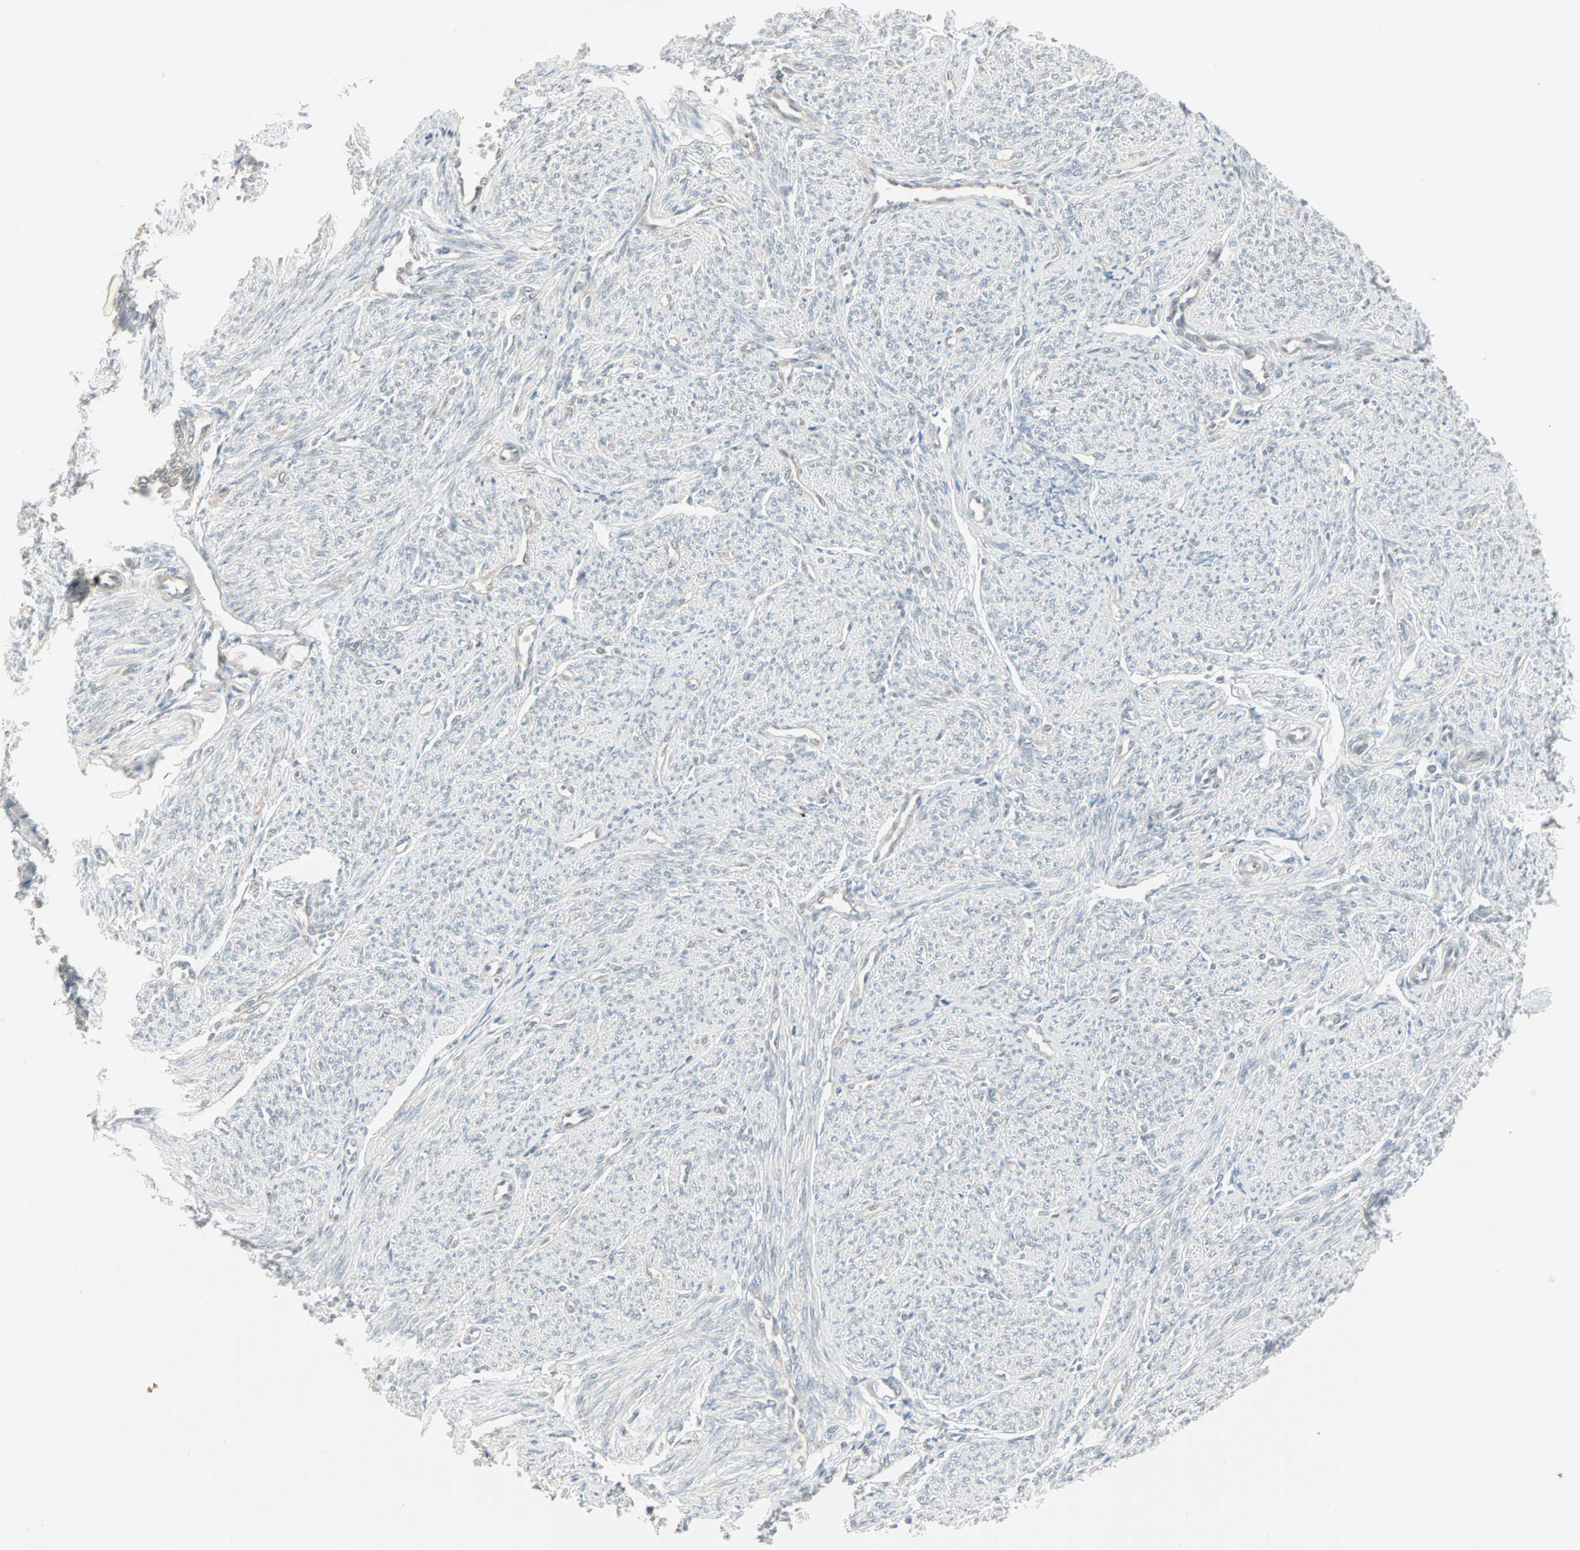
{"staining": {"intensity": "negative", "quantity": "none", "location": "none"}, "tissue": "smooth muscle", "cell_type": "Smooth muscle cells", "image_type": "normal", "snomed": [{"axis": "morphology", "description": "Normal tissue, NOS"}, {"axis": "topography", "description": "Smooth muscle"}], "caption": "Immunohistochemistry image of unremarkable smooth muscle: human smooth muscle stained with DAB (3,3'-diaminobenzidine) reveals no significant protein positivity in smooth muscle cells. The staining is performed using DAB brown chromogen with nuclei counter-stained in using hematoxylin.", "gene": "PTPA", "patient": {"sex": "female", "age": 65}}